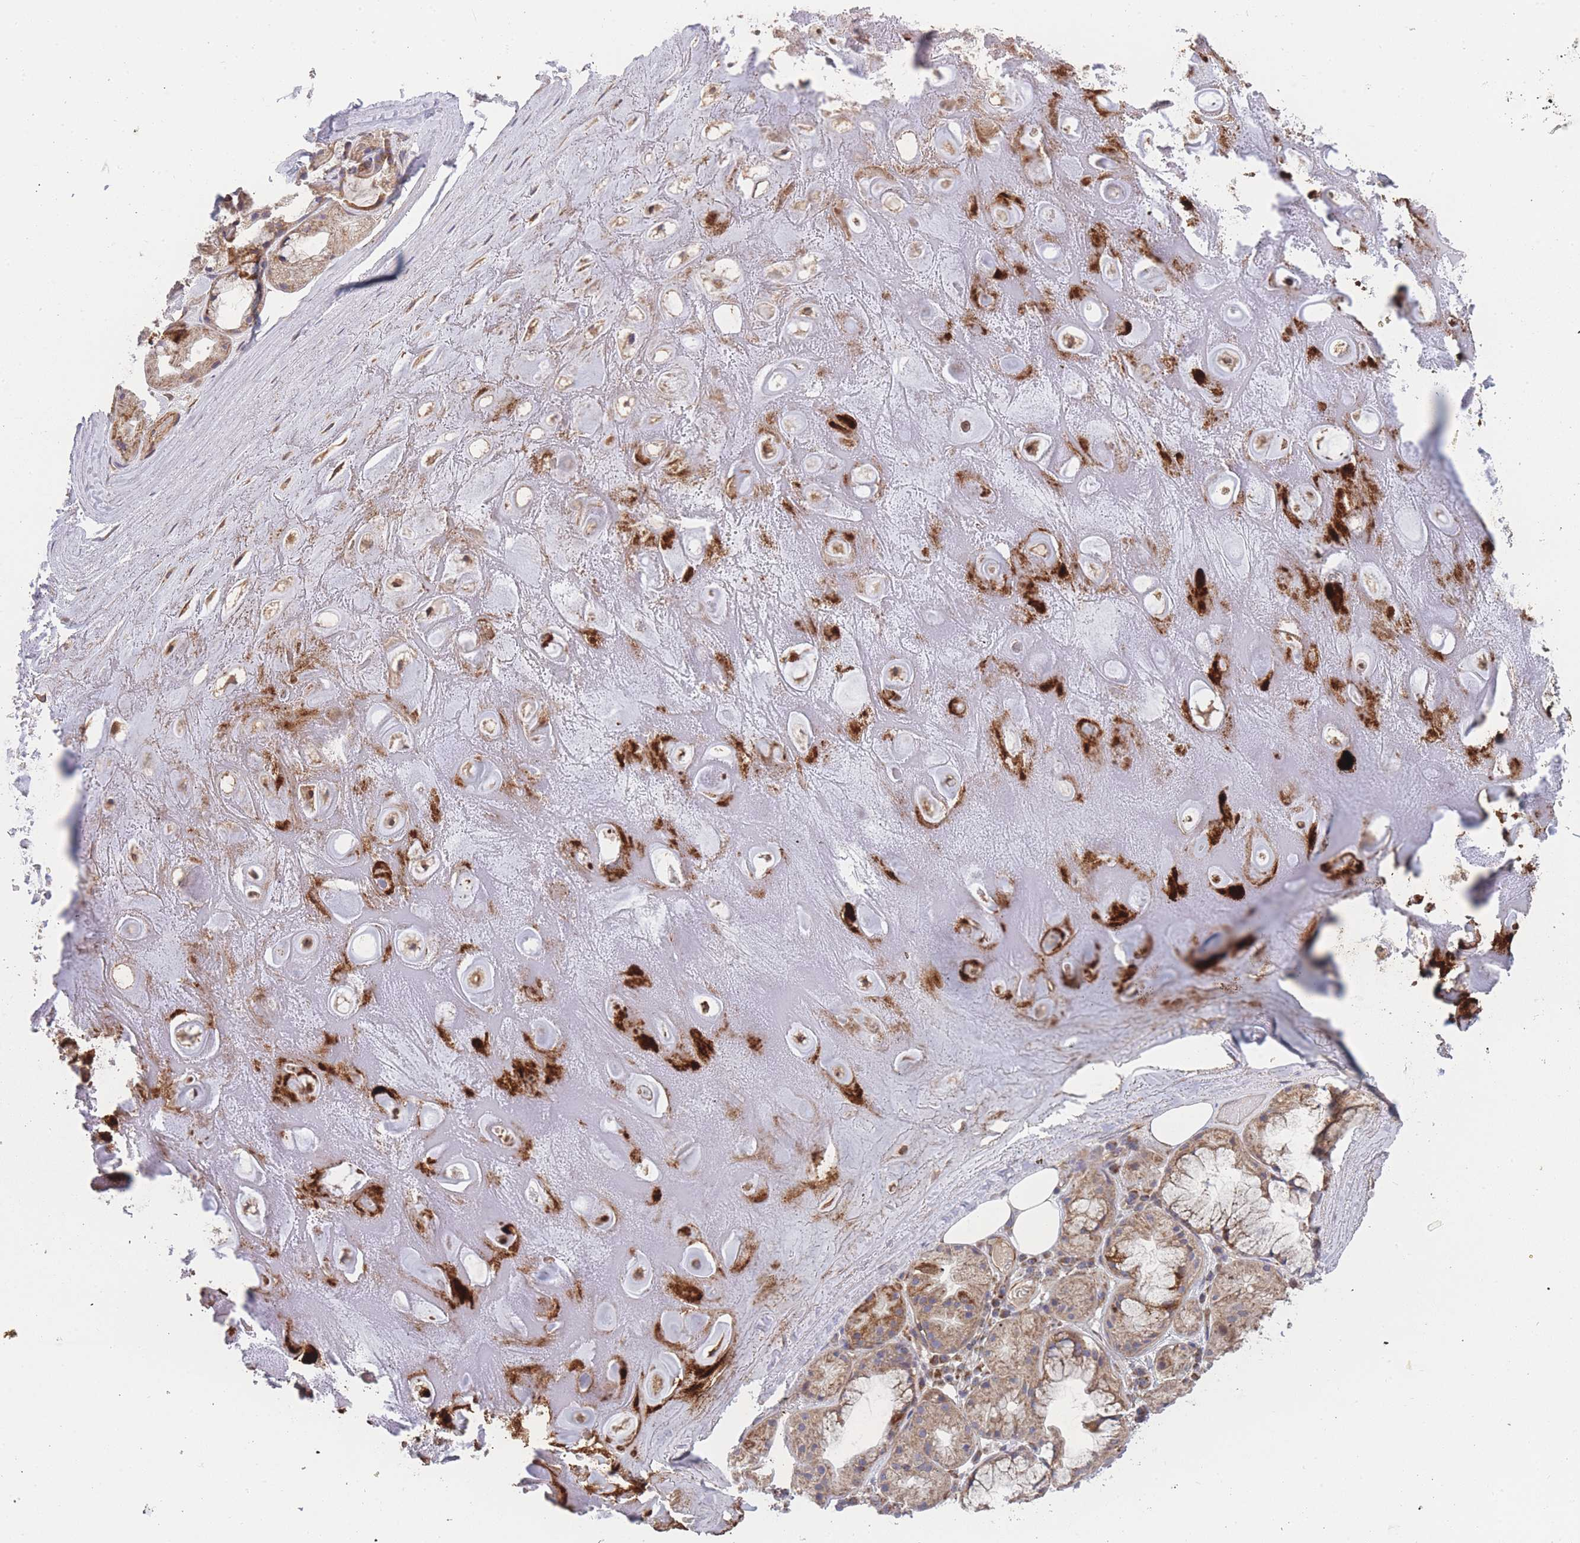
{"staining": {"intensity": "strong", "quantity": ">75%", "location": "cytoplasmic/membranous"}, "tissue": "soft tissue", "cell_type": "Chondrocytes", "image_type": "normal", "snomed": [{"axis": "morphology", "description": "Normal tissue, NOS"}, {"axis": "topography", "description": "Cartilage tissue"}], "caption": "Brown immunohistochemical staining in benign human soft tissue reveals strong cytoplasmic/membranous expression in about >75% of chondrocytes.", "gene": "MTRES1", "patient": {"sex": "male", "age": 81}}